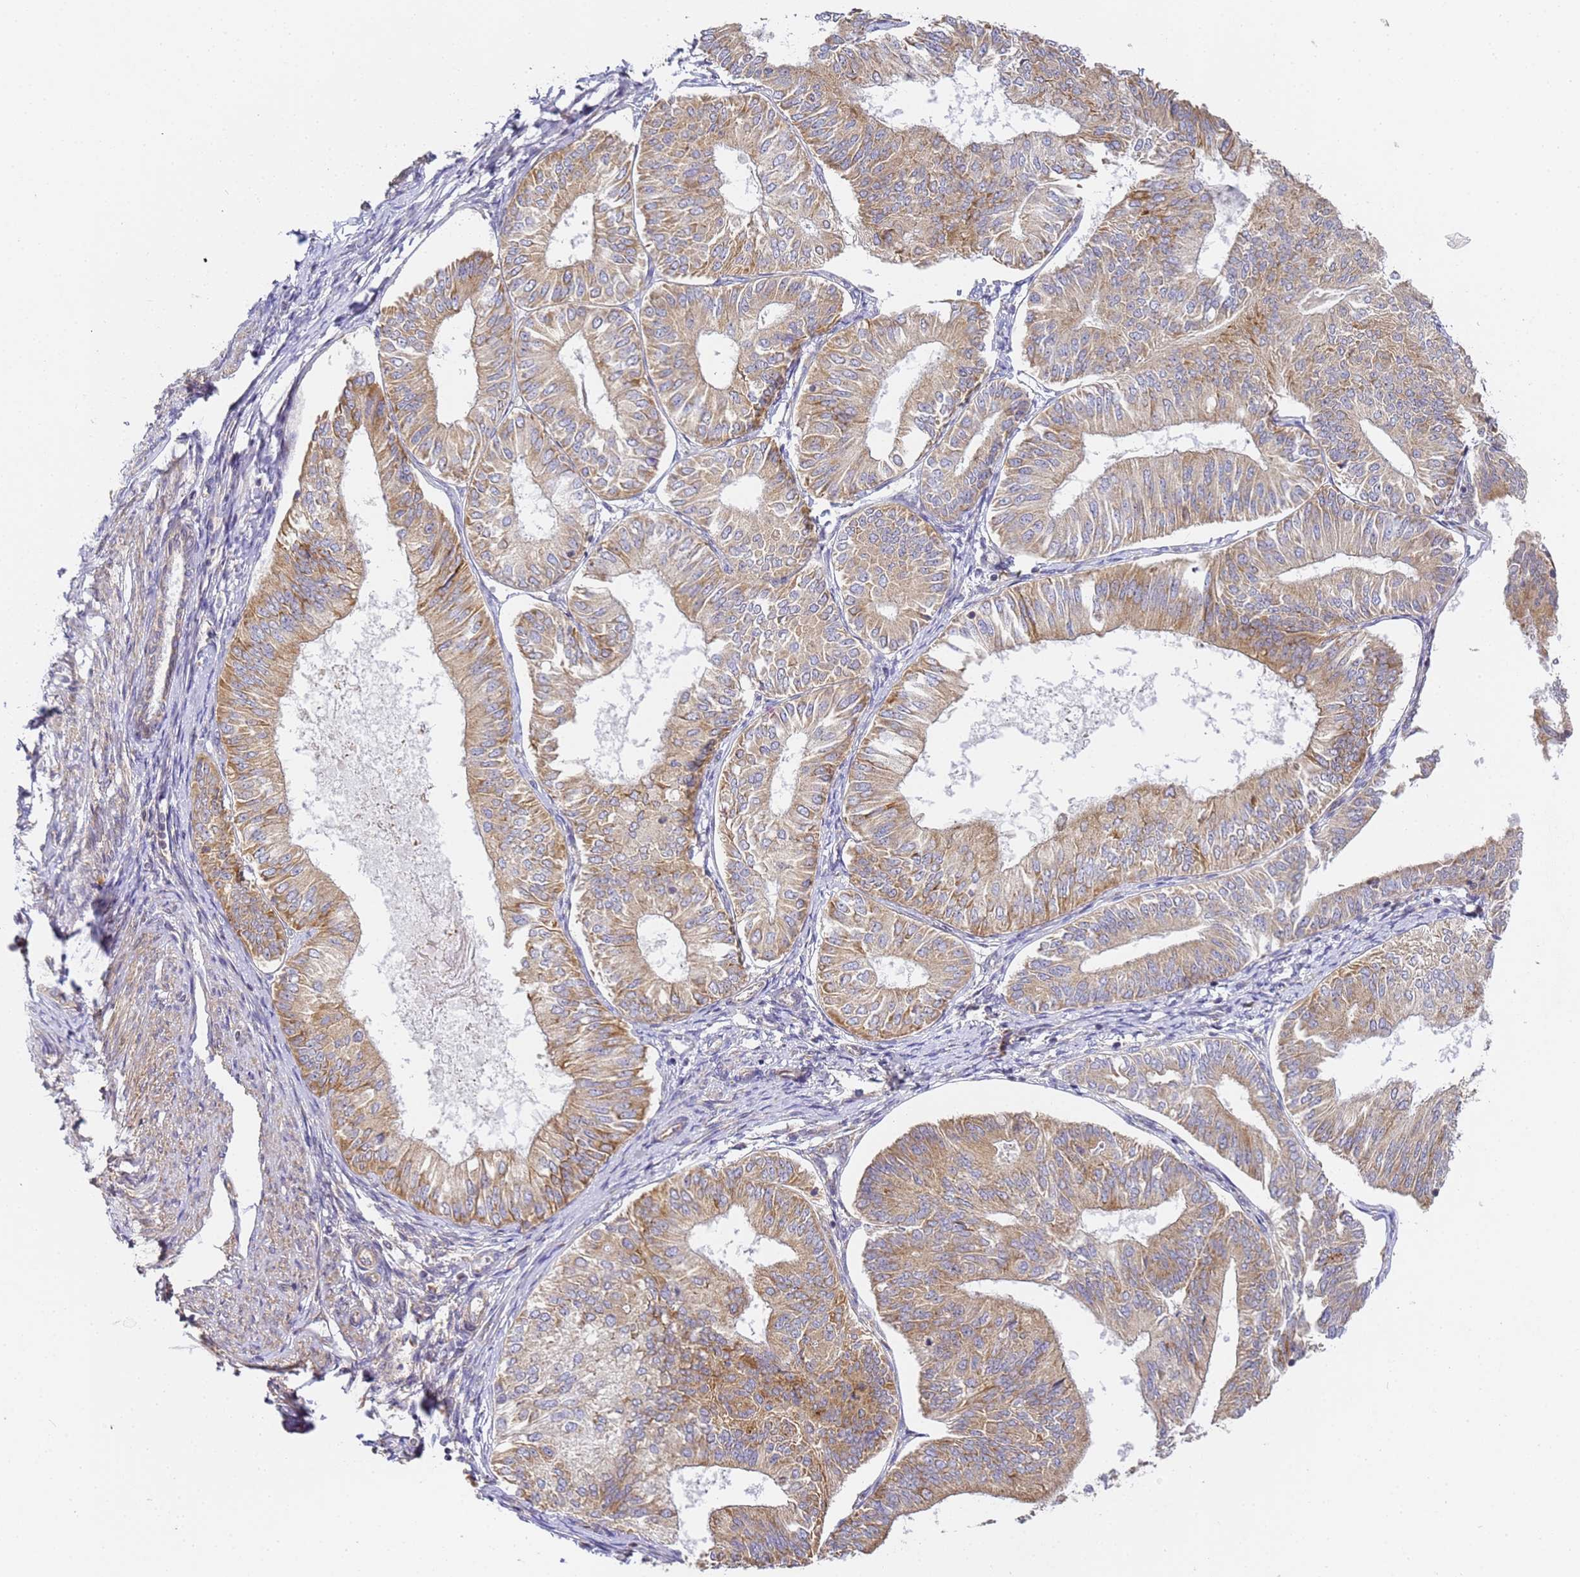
{"staining": {"intensity": "moderate", "quantity": ">75%", "location": "cytoplasmic/membranous"}, "tissue": "endometrial cancer", "cell_type": "Tumor cells", "image_type": "cancer", "snomed": [{"axis": "morphology", "description": "Adenocarcinoma, NOS"}, {"axis": "topography", "description": "Endometrium"}], "caption": "Immunohistochemical staining of human endometrial cancer (adenocarcinoma) displays medium levels of moderate cytoplasmic/membranous positivity in approximately >75% of tumor cells.", "gene": "RPL13A", "patient": {"sex": "female", "age": 58}}